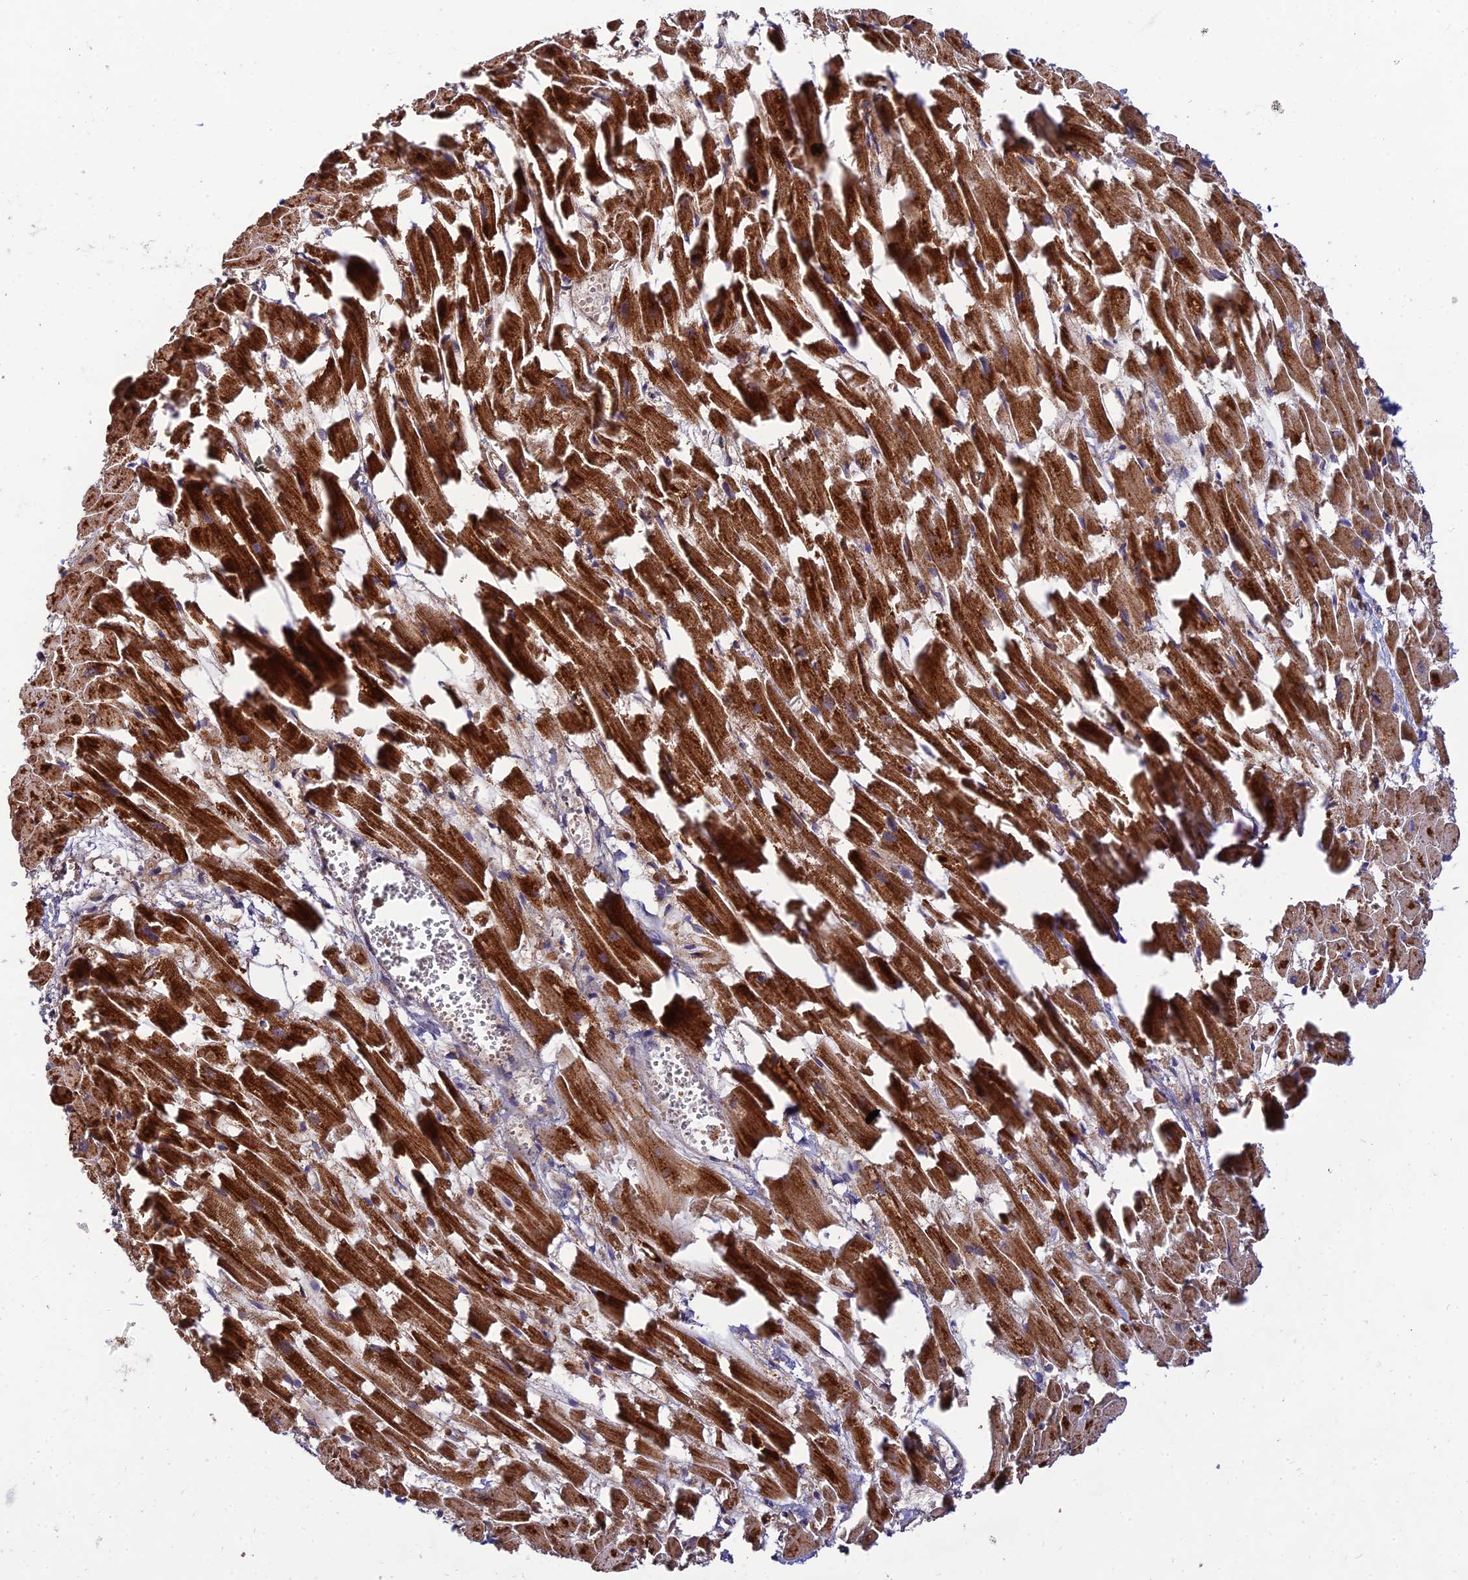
{"staining": {"intensity": "strong", "quantity": ">75%", "location": "cytoplasmic/membranous"}, "tissue": "heart muscle", "cell_type": "Cardiomyocytes", "image_type": "normal", "snomed": [{"axis": "morphology", "description": "Normal tissue, NOS"}, {"axis": "topography", "description": "Heart"}], "caption": "Cardiomyocytes demonstrate high levels of strong cytoplasmic/membranous positivity in about >75% of cells in unremarkable human heart muscle. The staining was performed using DAB, with brown indicating positive protein expression. Nuclei are stained blue with hematoxylin.", "gene": "PODNL1", "patient": {"sex": "female", "age": 64}}